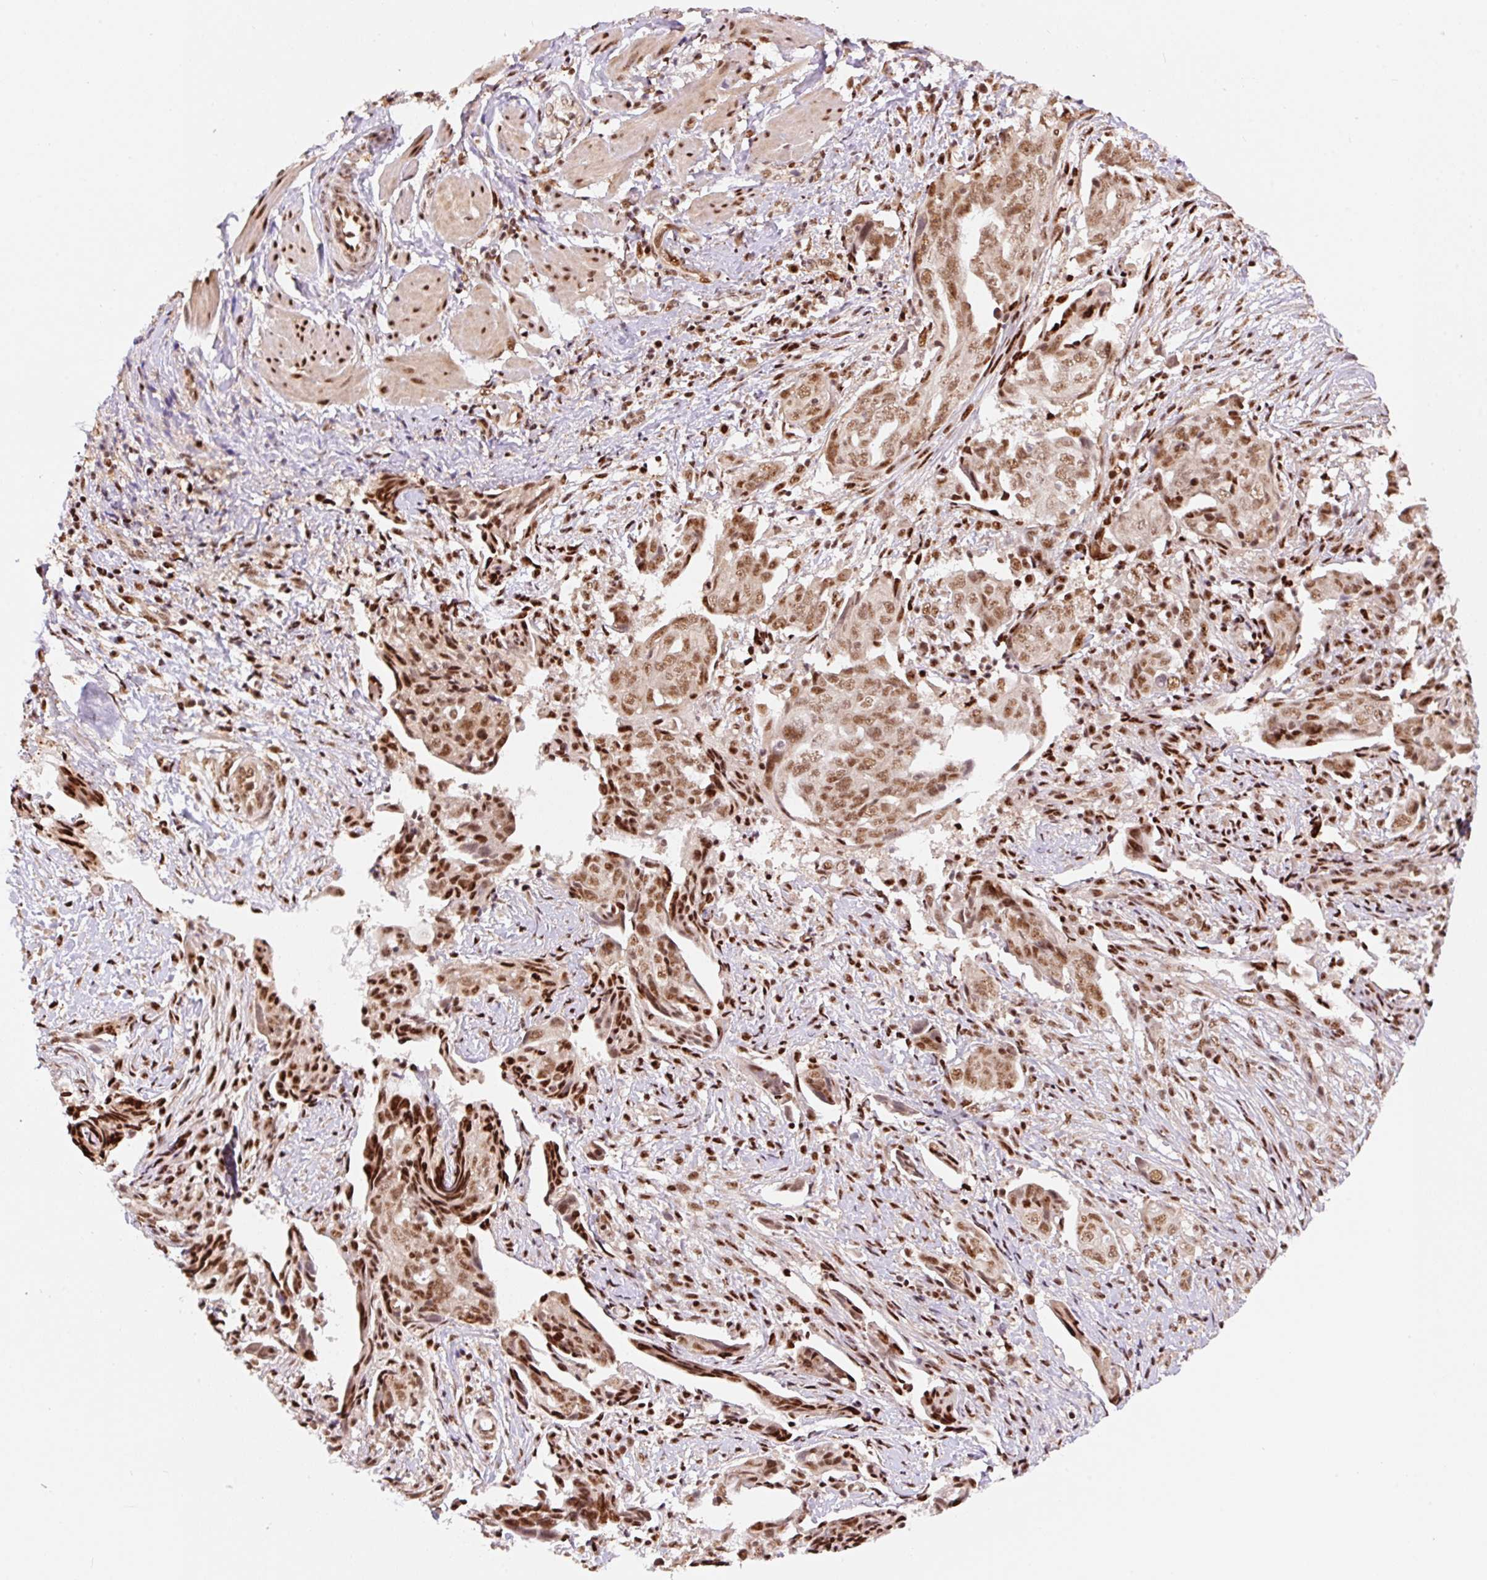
{"staining": {"intensity": "moderate", "quantity": ">75%", "location": "nuclear"}, "tissue": "ovarian cancer", "cell_type": "Tumor cells", "image_type": "cancer", "snomed": [{"axis": "morphology", "description": "Carcinoma, endometroid"}, {"axis": "topography", "description": "Ovary"}], "caption": "Ovarian endometroid carcinoma stained with immunohistochemistry (IHC) displays moderate nuclear expression in approximately >75% of tumor cells. Using DAB (3,3'-diaminobenzidine) (brown) and hematoxylin (blue) stains, captured at high magnification using brightfield microscopy.", "gene": "INTS8", "patient": {"sex": "female", "age": 70}}